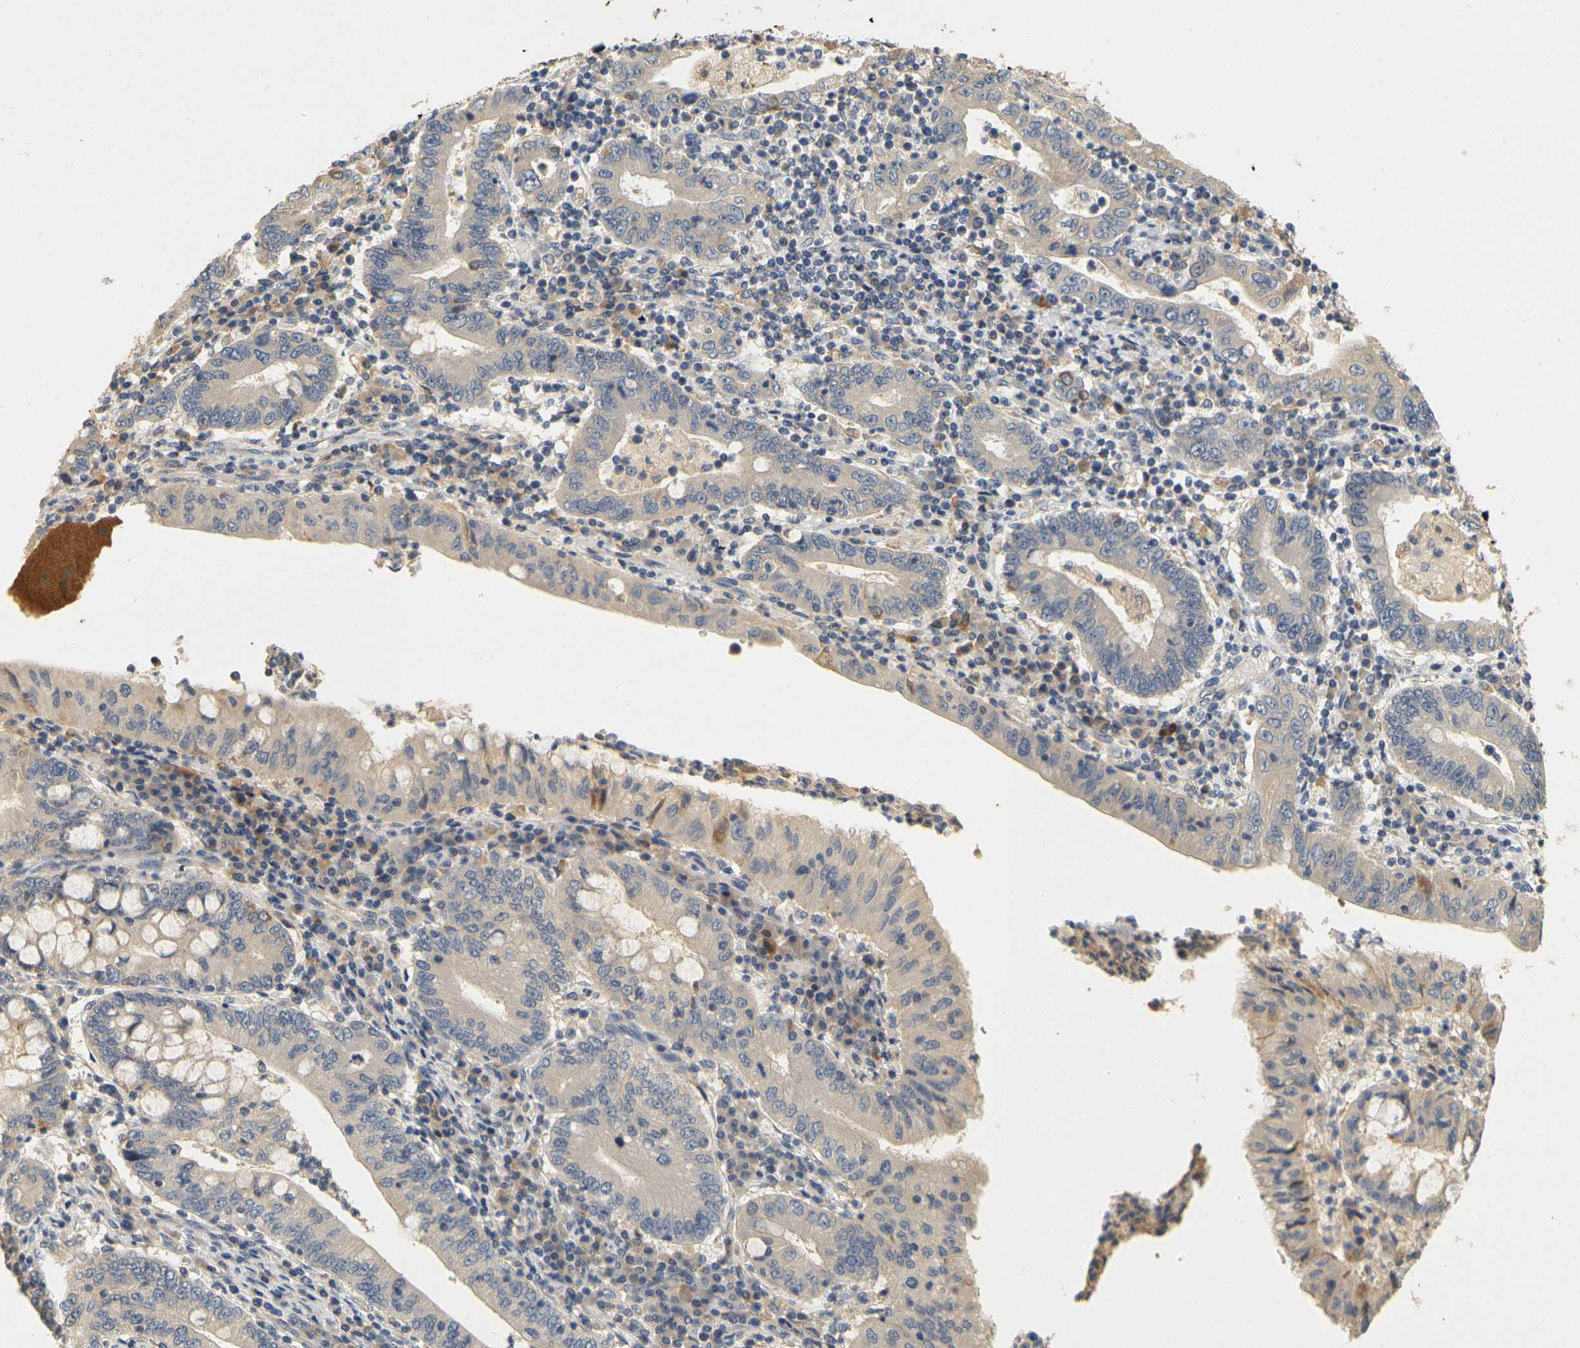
{"staining": {"intensity": "weak", "quantity": ">75%", "location": "cytoplasmic/membranous"}, "tissue": "stomach cancer", "cell_type": "Tumor cells", "image_type": "cancer", "snomed": [{"axis": "morphology", "description": "Normal tissue, NOS"}, {"axis": "morphology", "description": "Adenocarcinoma, NOS"}, {"axis": "topography", "description": "Esophagus"}, {"axis": "topography", "description": "Stomach, upper"}, {"axis": "topography", "description": "Peripheral nerve tissue"}], "caption": "An image of human stomach adenocarcinoma stained for a protein reveals weak cytoplasmic/membranous brown staining in tumor cells. The protein of interest is stained brown, and the nuclei are stained in blue (DAB IHC with brightfield microscopy, high magnification).", "gene": "GDAP1", "patient": {"sex": "male", "age": 62}}